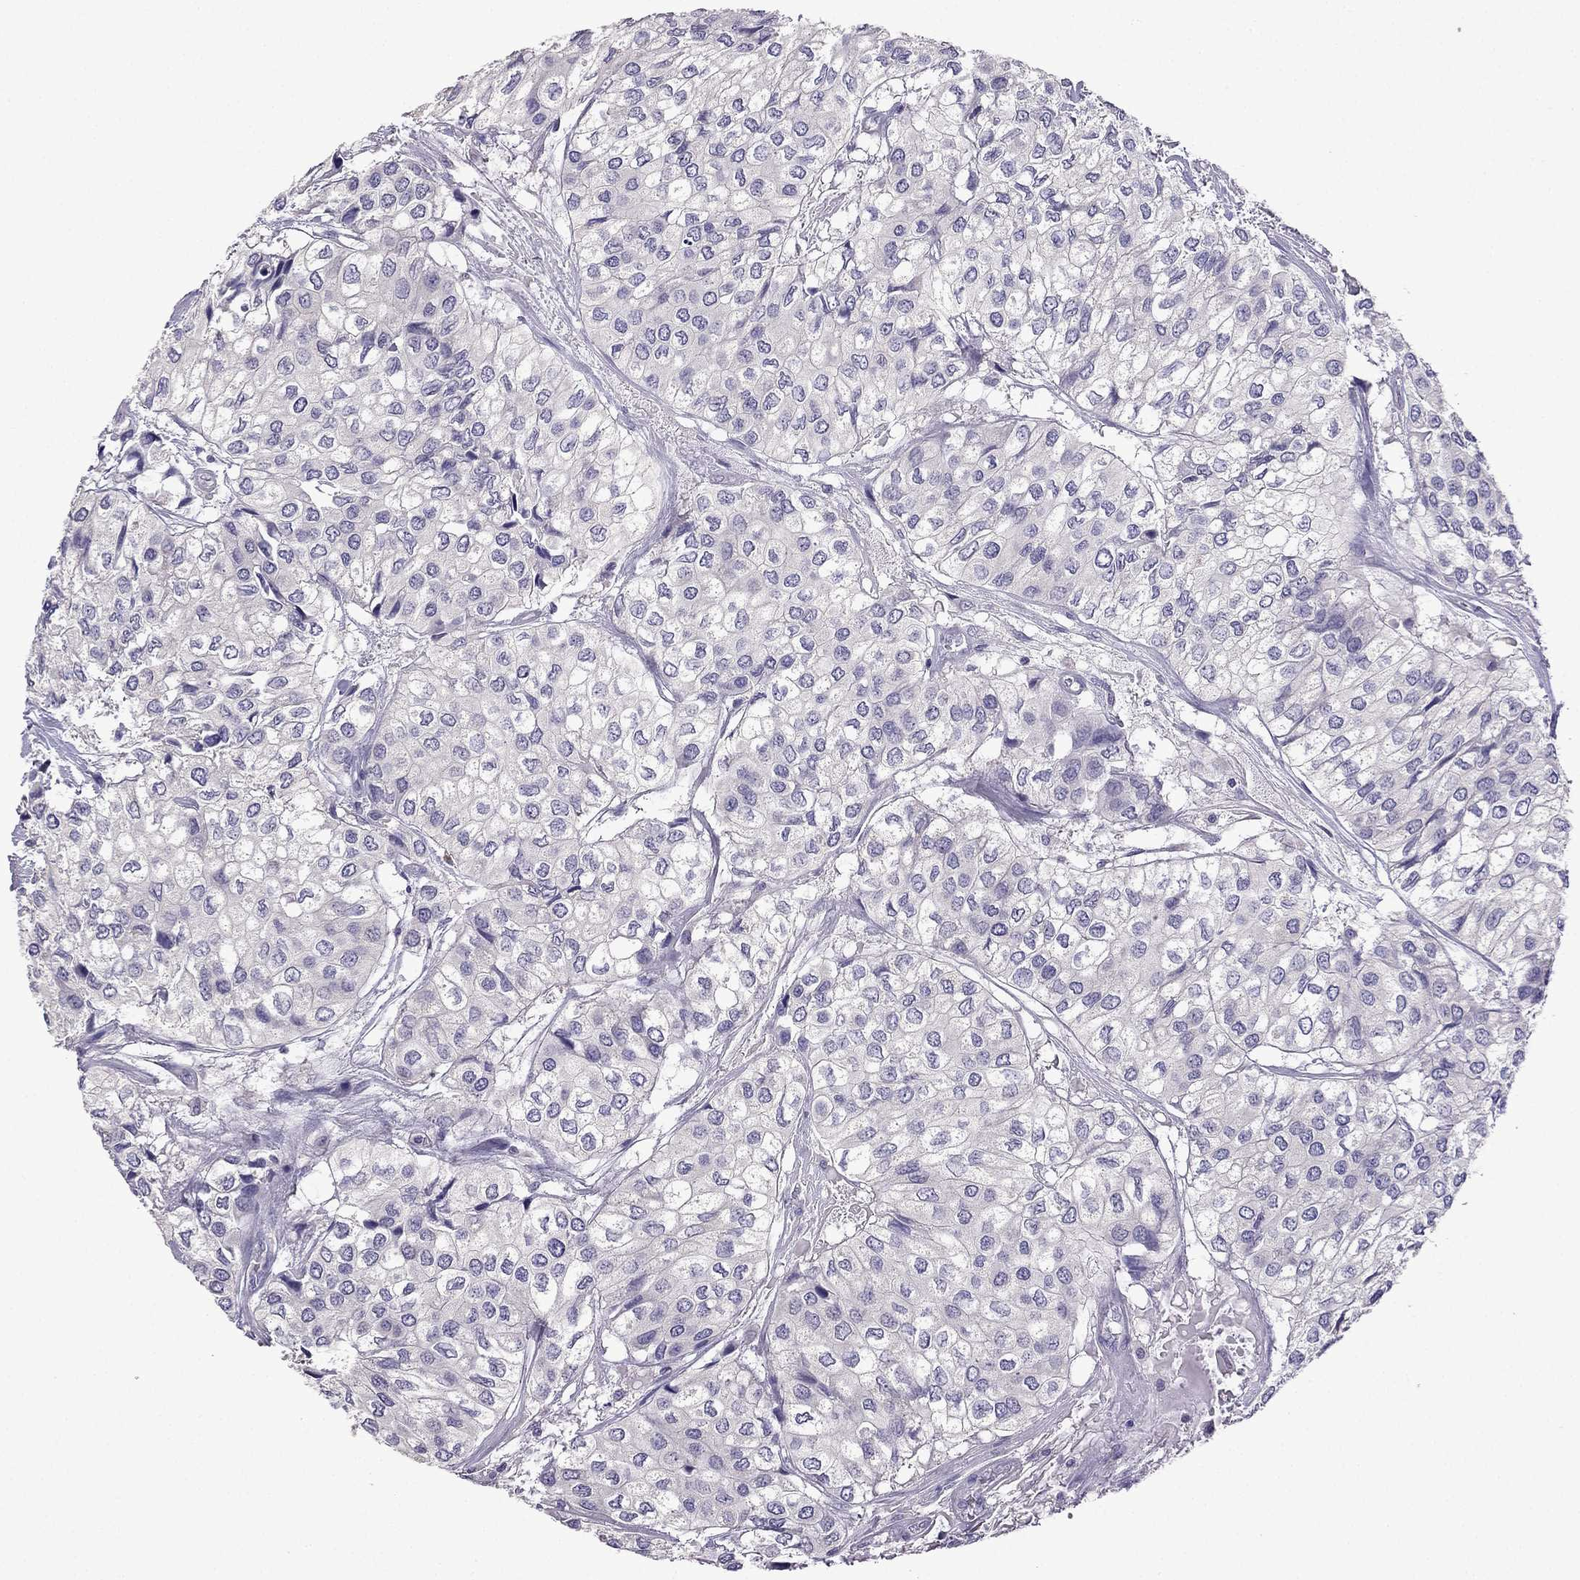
{"staining": {"intensity": "negative", "quantity": "none", "location": "none"}, "tissue": "urothelial cancer", "cell_type": "Tumor cells", "image_type": "cancer", "snomed": [{"axis": "morphology", "description": "Urothelial carcinoma, High grade"}, {"axis": "topography", "description": "Urinary bladder"}], "caption": "Protein analysis of high-grade urothelial carcinoma demonstrates no significant expression in tumor cells.", "gene": "TTN", "patient": {"sex": "male", "age": 73}}